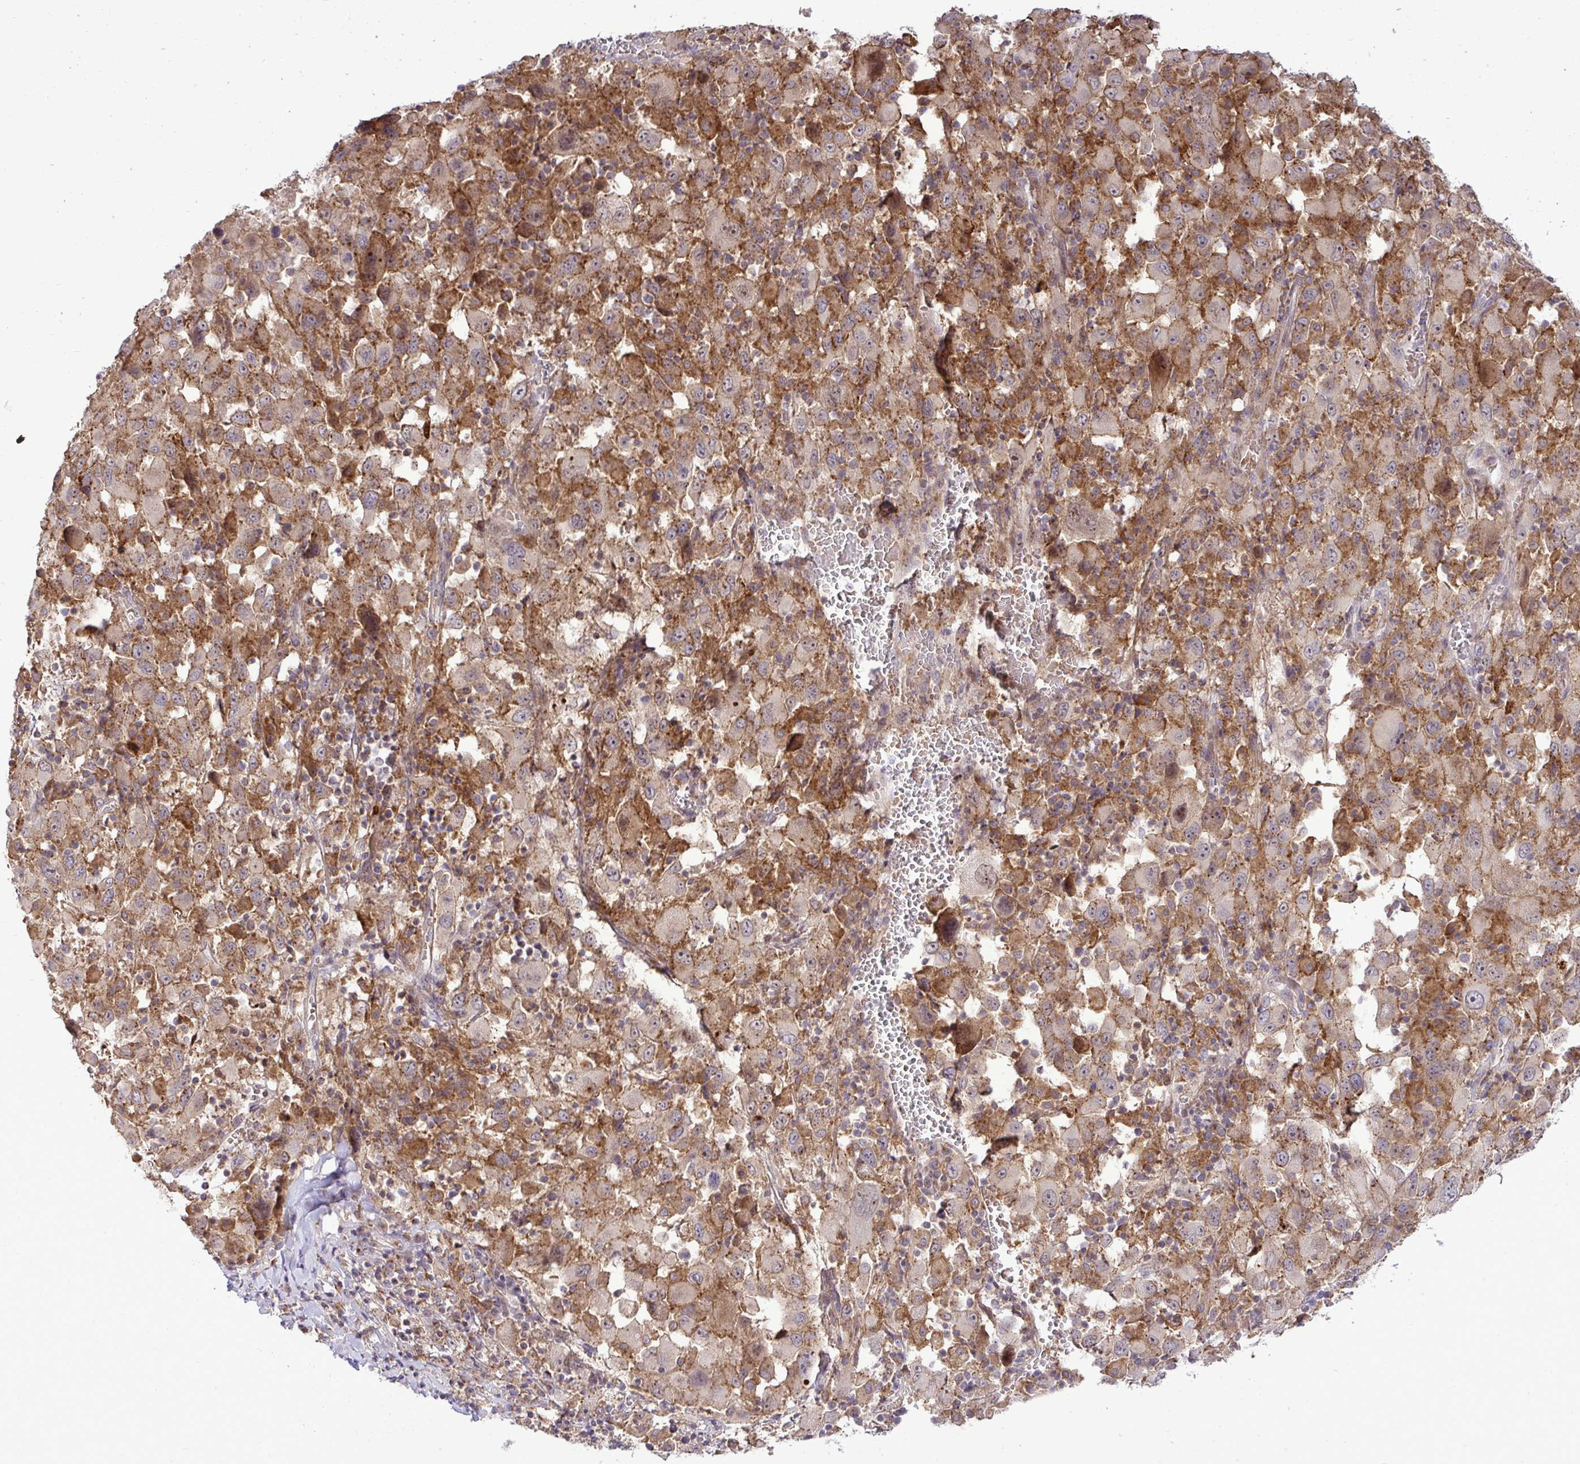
{"staining": {"intensity": "moderate", "quantity": ">75%", "location": "cytoplasmic/membranous"}, "tissue": "melanoma", "cell_type": "Tumor cells", "image_type": "cancer", "snomed": [{"axis": "morphology", "description": "Malignant melanoma, Metastatic site"}, {"axis": "topography", "description": "Soft tissue"}], "caption": "Protein expression analysis of human malignant melanoma (metastatic site) reveals moderate cytoplasmic/membranous expression in about >75% of tumor cells.", "gene": "SLC9A6", "patient": {"sex": "male", "age": 50}}